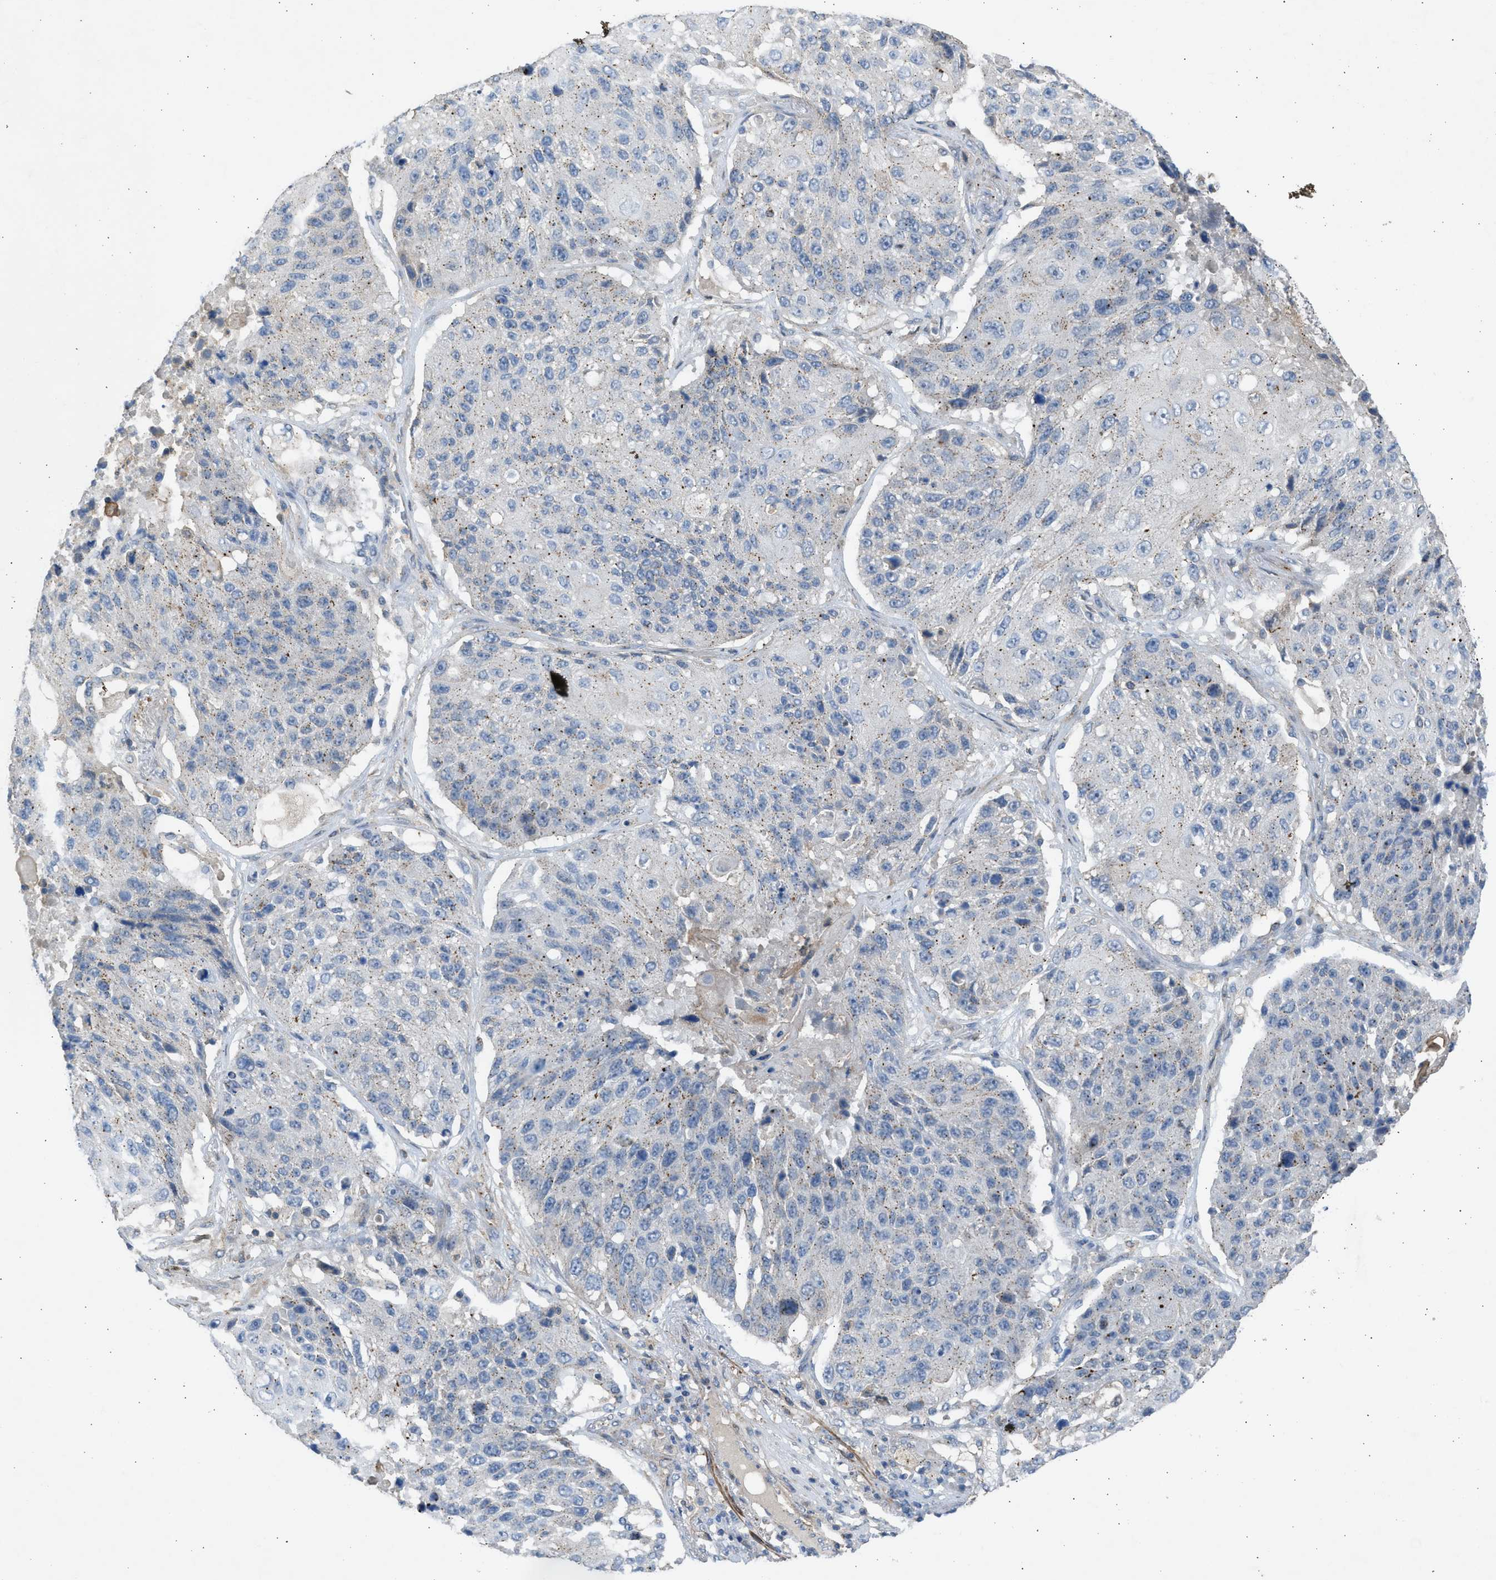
{"staining": {"intensity": "weak", "quantity": "<25%", "location": "cytoplasmic/membranous"}, "tissue": "lung cancer", "cell_type": "Tumor cells", "image_type": "cancer", "snomed": [{"axis": "morphology", "description": "Squamous cell carcinoma, NOS"}, {"axis": "topography", "description": "Lung"}], "caption": "Lung squamous cell carcinoma was stained to show a protein in brown. There is no significant positivity in tumor cells.", "gene": "PCNX3", "patient": {"sex": "male", "age": 61}}